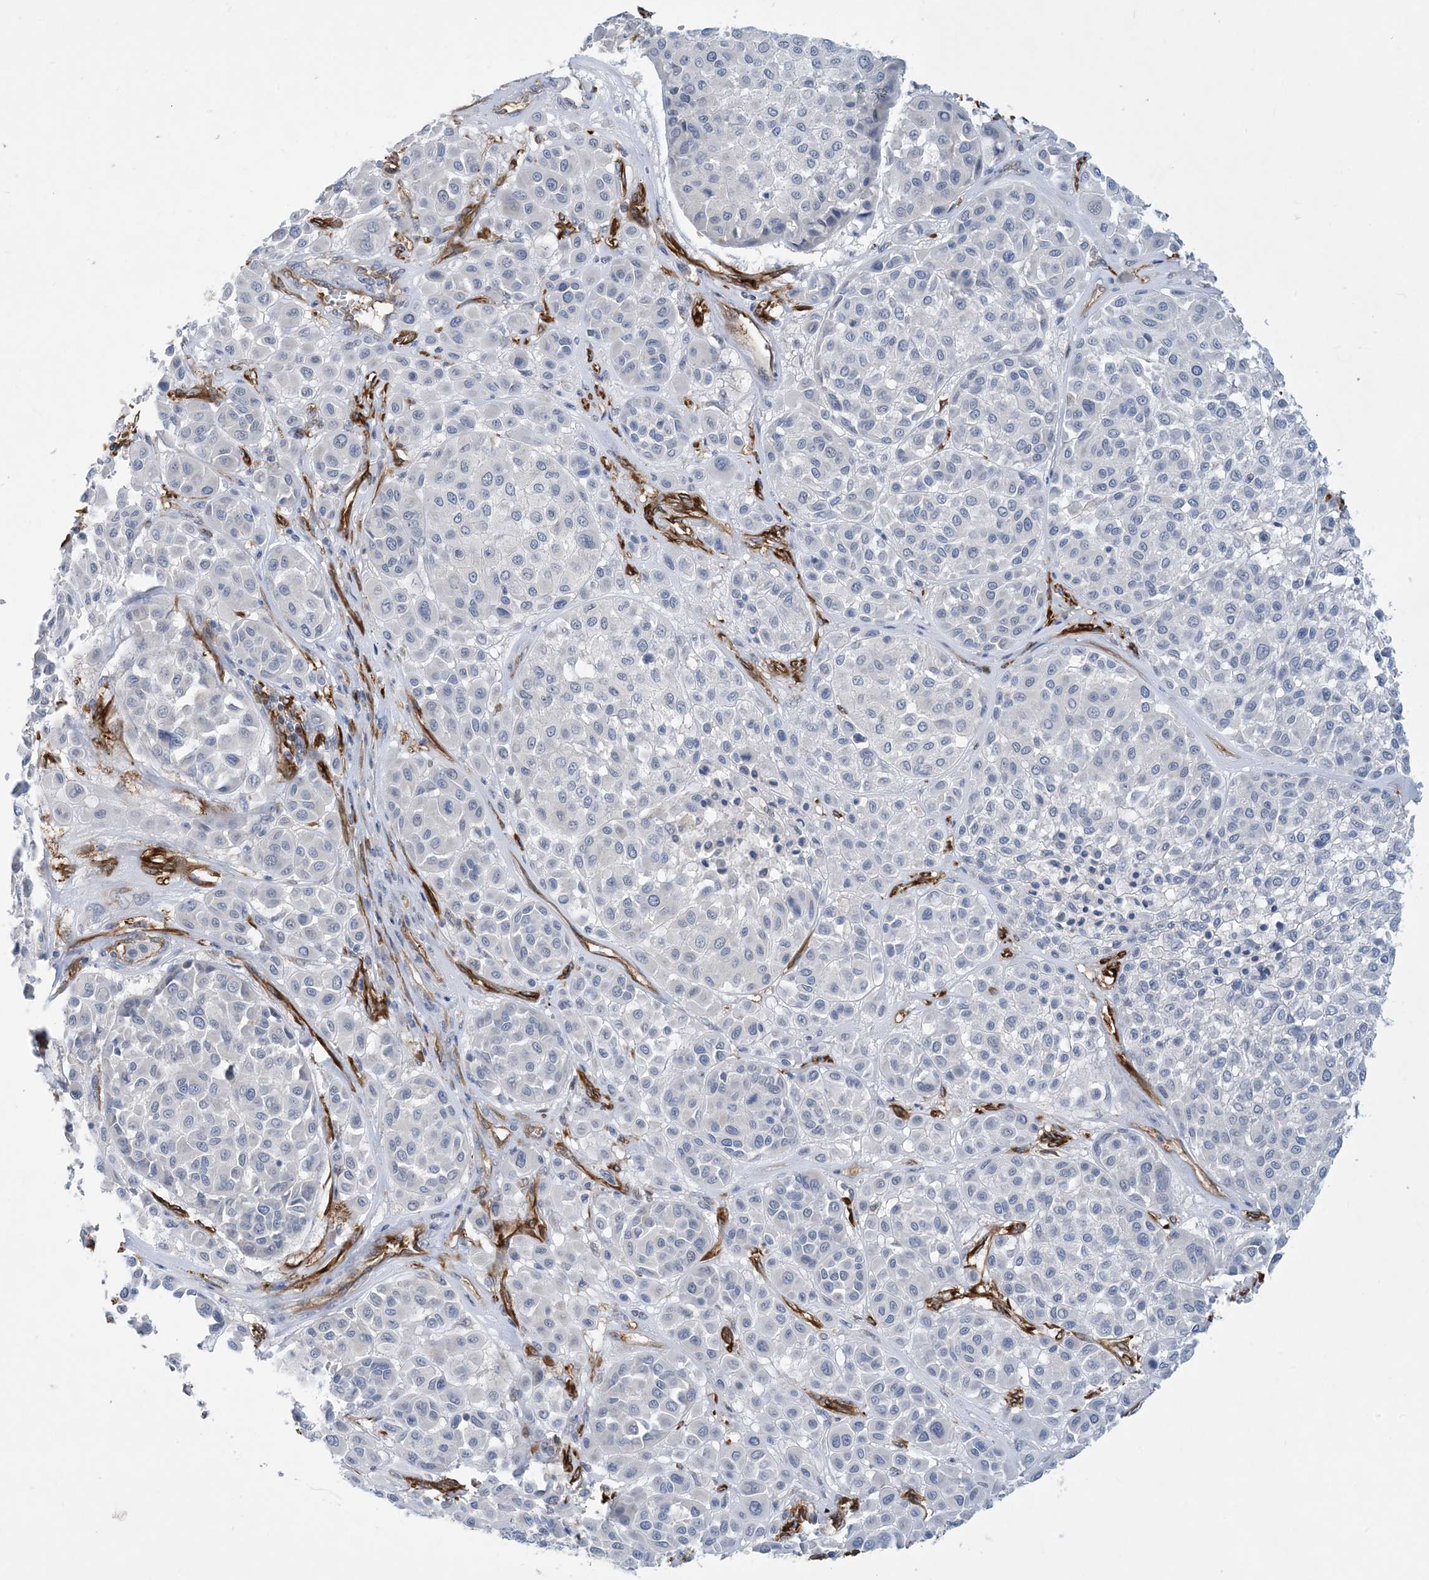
{"staining": {"intensity": "negative", "quantity": "none", "location": "none"}, "tissue": "melanoma", "cell_type": "Tumor cells", "image_type": "cancer", "snomed": [{"axis": "morphology", "description": "Malignant melanoma, Metastatic site"}, {"axis": "topography", "description": "Soft tissue"}], "caption": "Malignant melanoma (metastatic site) was stained to show a protein in brown. There is no significant positivity in tumor cells.", "gene": "EIF2A", "patient": {"sex": "male", "age": 41}}